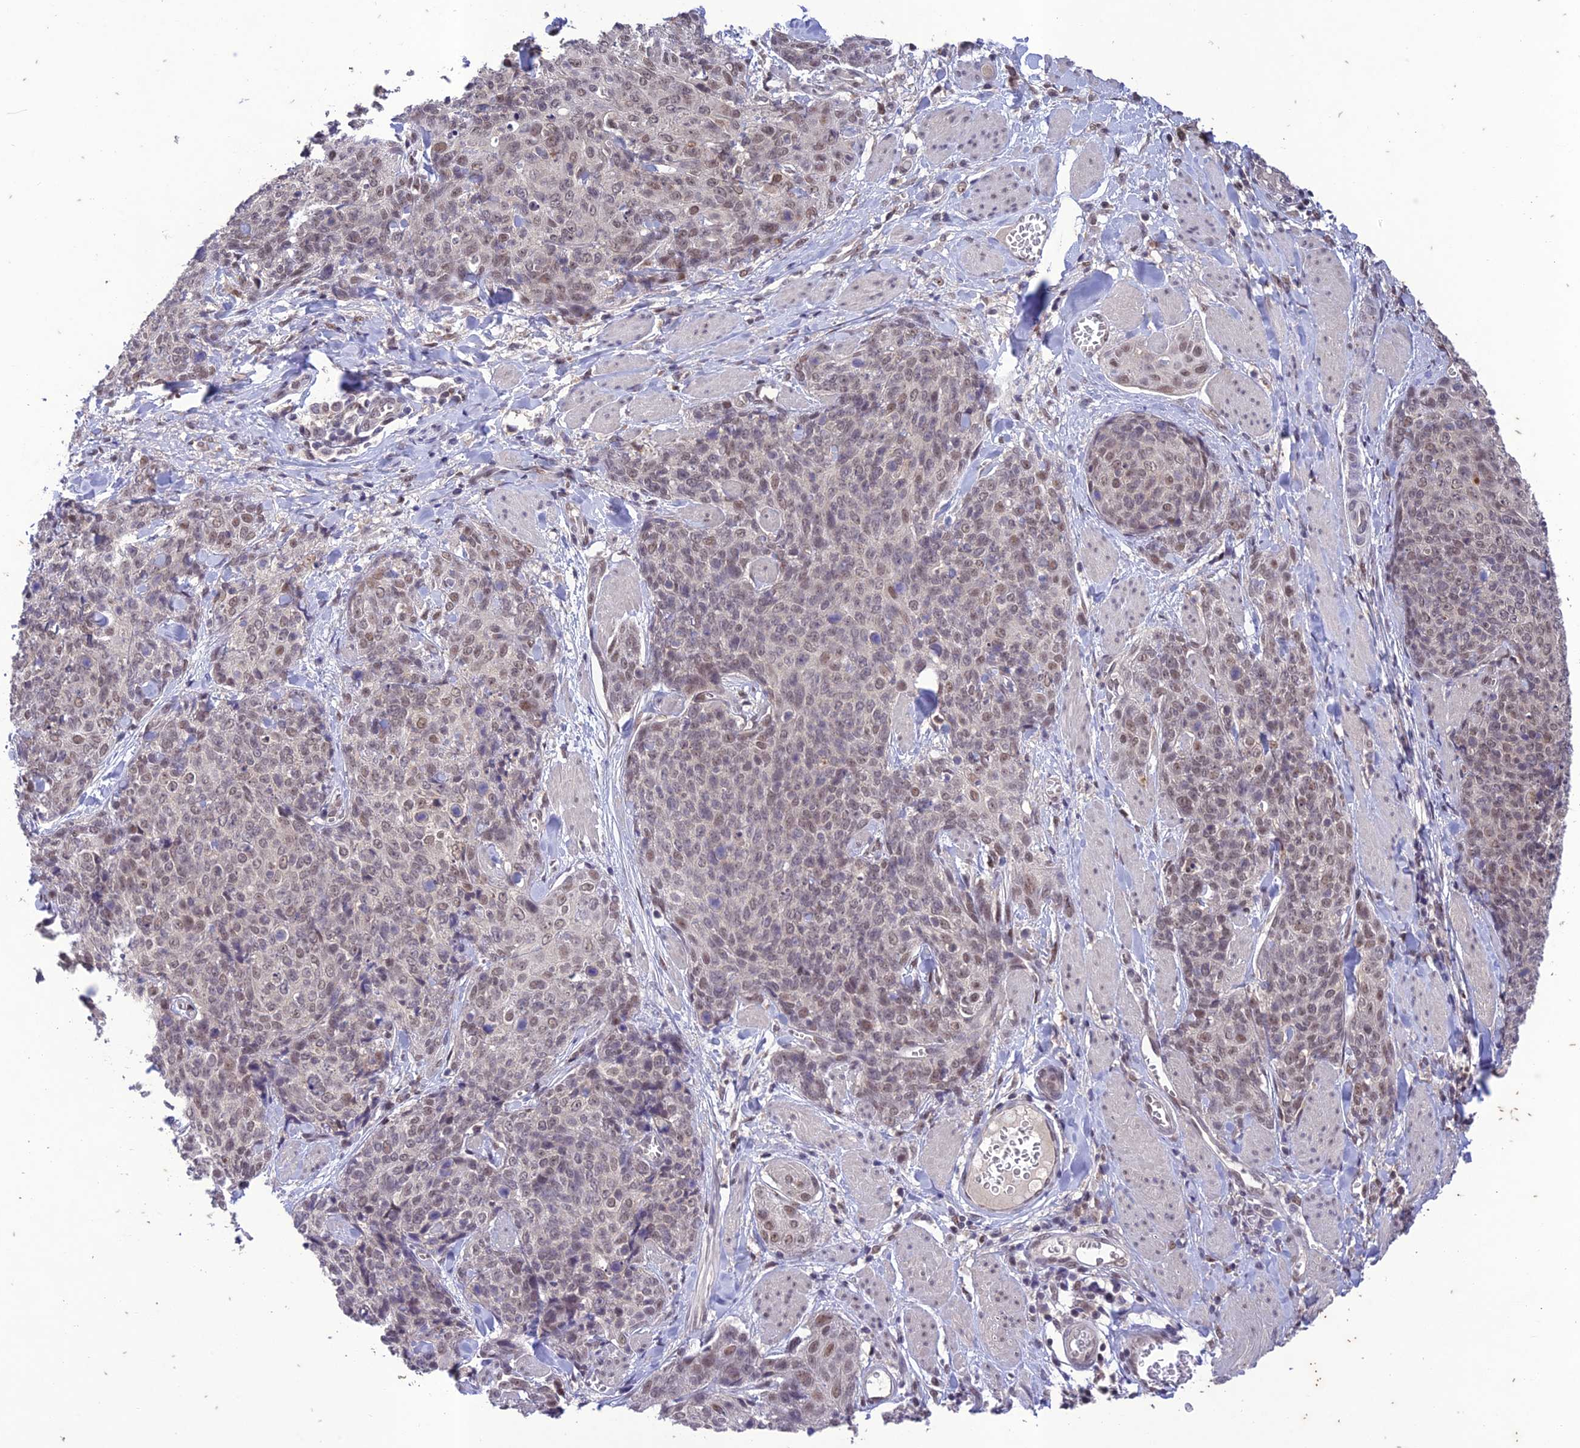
{"staining": {"intensity": "weak", "quantity": "25%-75%", "location": "nuclear"}, "tissue": "skin cancer", "cell_type": "Tumor cells", "image_type": "cancer", "snomed": [{"axis": "morphology", "description": "Squamous cell carcinoma, NOS"}, {"axis": "topography", "description": "Skin"}, {"axis": "topography", "description": "Vulva"}], "caption": "Immunohistochemical staining of skin cancer shows low levels of weak nuclear staining in approximately 25%-75% of tumor cells. (Stains: DAB in brown, nuclei in blue, Microscopy: brightfield microscopy at high magnification).", "gene": "POP4", "patient": {"sex": "female", "age": 85}}